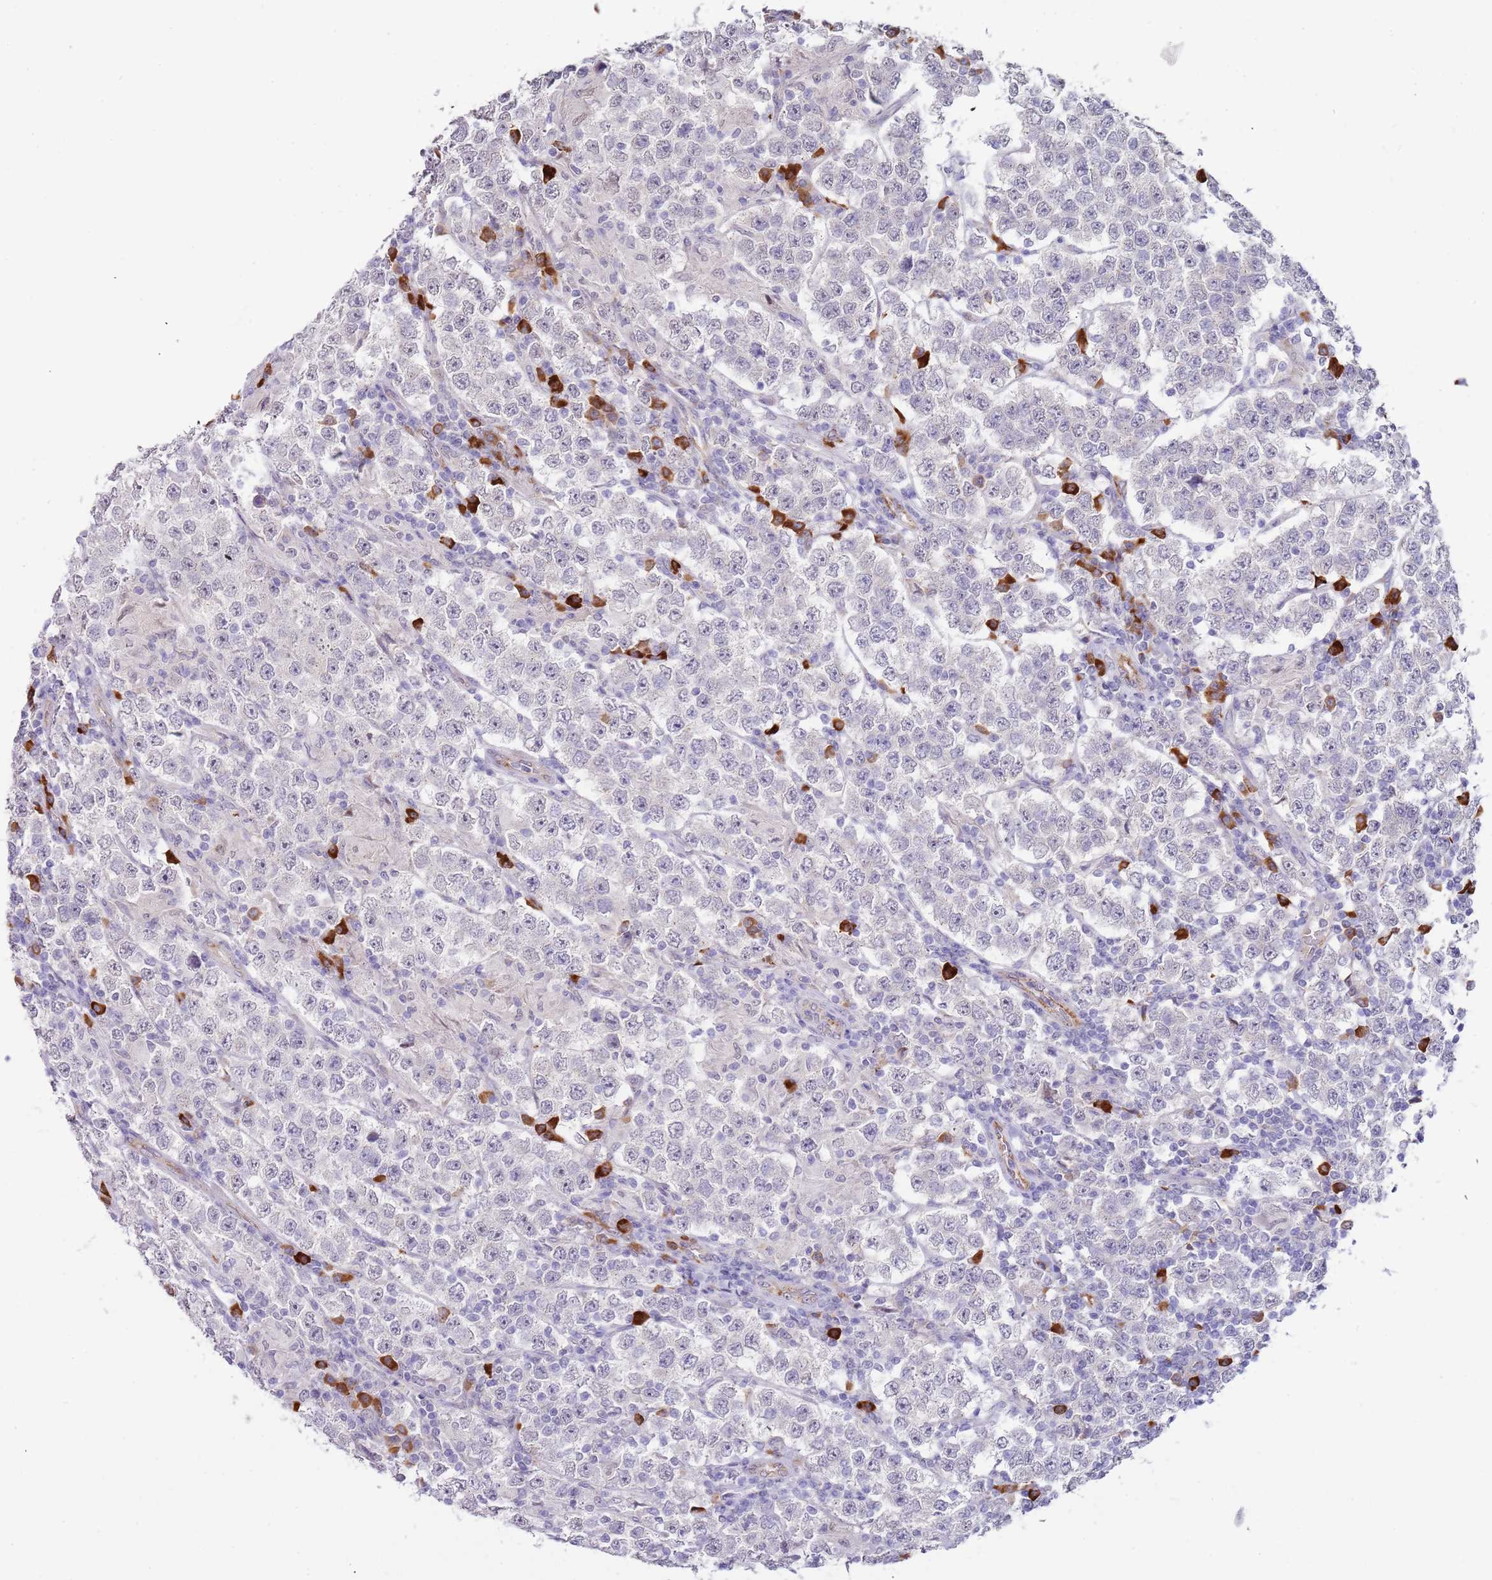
{"staining": {"intensity": "negative", "quantity": "none", "location": "none"}, "tissue": "testis cancer", "cell_type": "Tumor cells", "image_type": "cancer", "snomed": [{"axis": "morphology", "description": "Normal tissue, NOS"}, {"axis": "morphology", "description": "Urothelial carcinoma, High grade"}, {"axis": "morphology", "description": "Seminoma, NOS"}, {"axis": "morphology", "description": "Carcinoma, Embryonal, NOS"}, {"axis": "topography", "description": "Urinary bladder"}, {"axis": "topography", "description": "Testis"}], "caption": "Histopathology image shows no significant protein positivity in tumor cells of testis cancer (seminoma). (DAB (3,3'-diaminobenzidine) immunohistochemistry (IHC), high magnification).", "gene": "TNRC6C", "patient": {"sex": "male", "age": 41}}